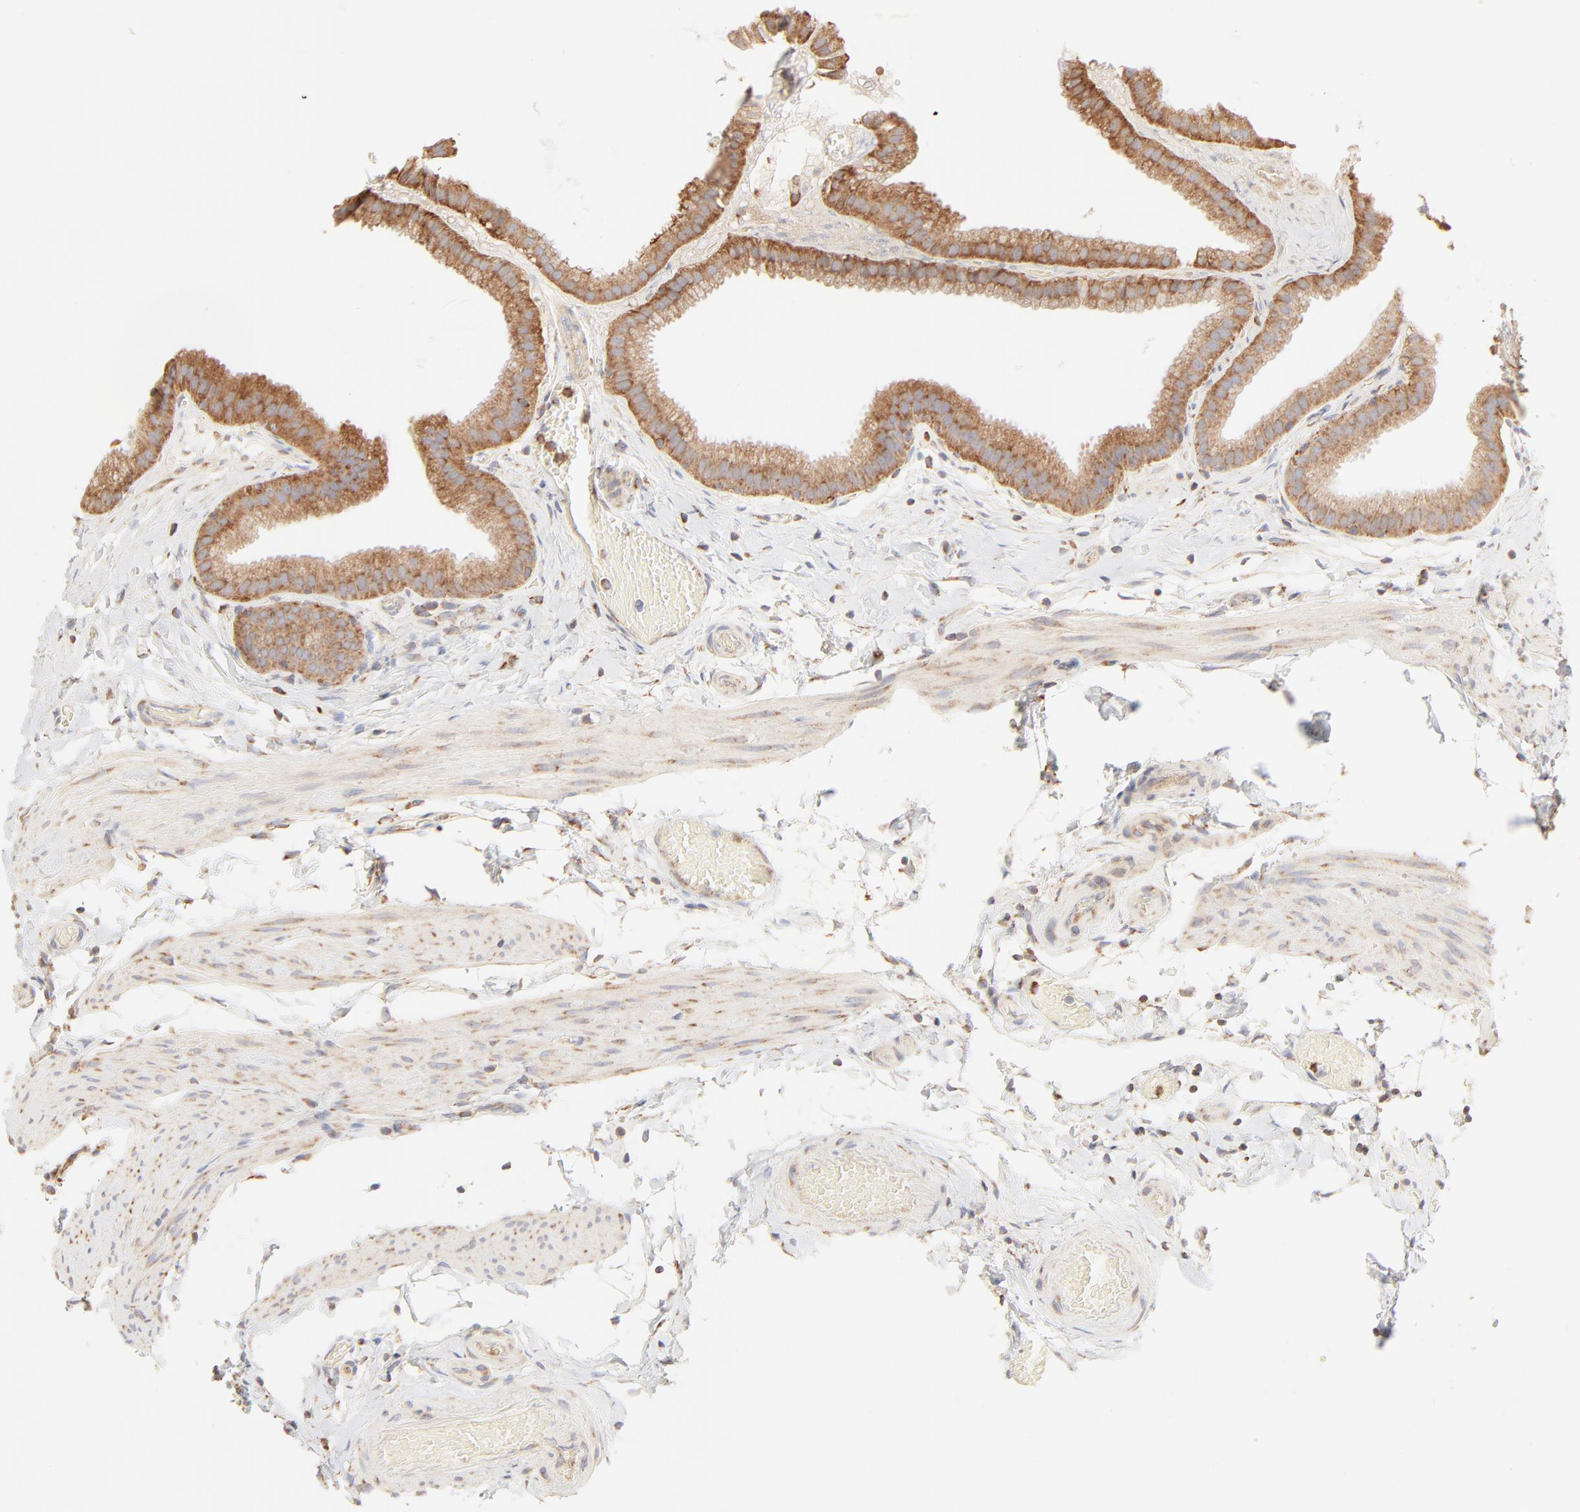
{"staining": {"intensity": "strong", "quantity": ">75%", "location": "cytoplasmic/membranous"}, "tissue": "gallbladder", "cell_type": "Glandular cells", "image_type": "normal", "snomed": [{"axis": "morphology", "description": "Normal tissue, NOS"}, {"axis": "topography", "description": "Gallbladder"}], "caption": "A photomicrograph showing strong cytoplasmic/membranous staining in about >75% of glandular cells in benign gallbladder, as visualized by brown immunohistochemical staining.", "gene": "RPS20", "patient": {"sex": "female", "age": 63}}